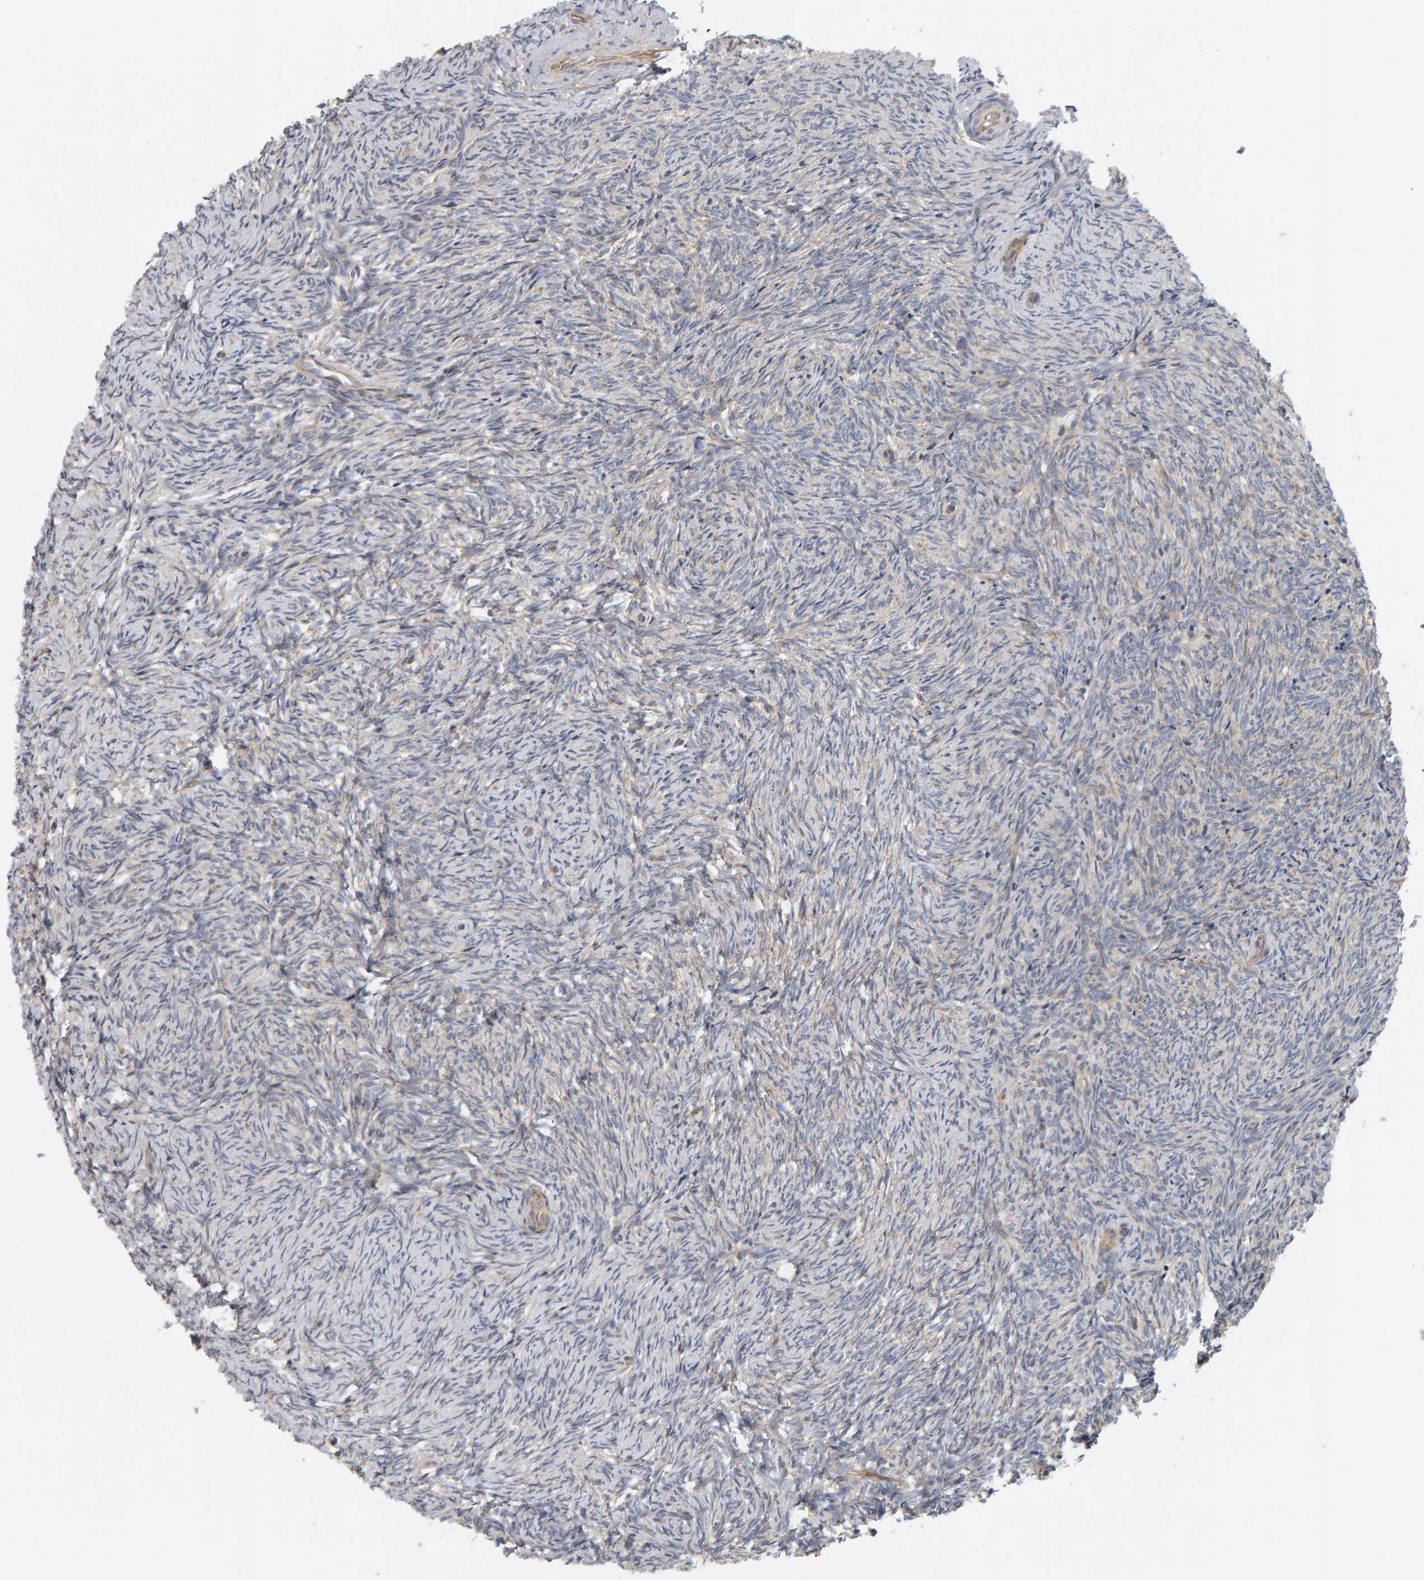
{"staining": {"intensity": "strong", "quantity": ">75%", "location": "cytoplasmic/membranous"}, "tissue": "ovary", "cell_type": "Follicle cells", "image_type": "normal", "snomed": [{"axis": "morphology", "description": "Normal tissue, NOS"}, {"axis": "topography", "description": "Ovary"}], "caption": "A high-resolution histopathology image shows immunohistochemistry staining of unremarkable ovary, which demonstrates strong cytoplasmic/membranous staining in about >75% of follicle cells. (DAB (3,3'-diaminobenzidine) IHC, brown staining for protein, blue staining for nuclei).", "gene": "C9orf72", "patient": {"sex": "female", "age": 41}}